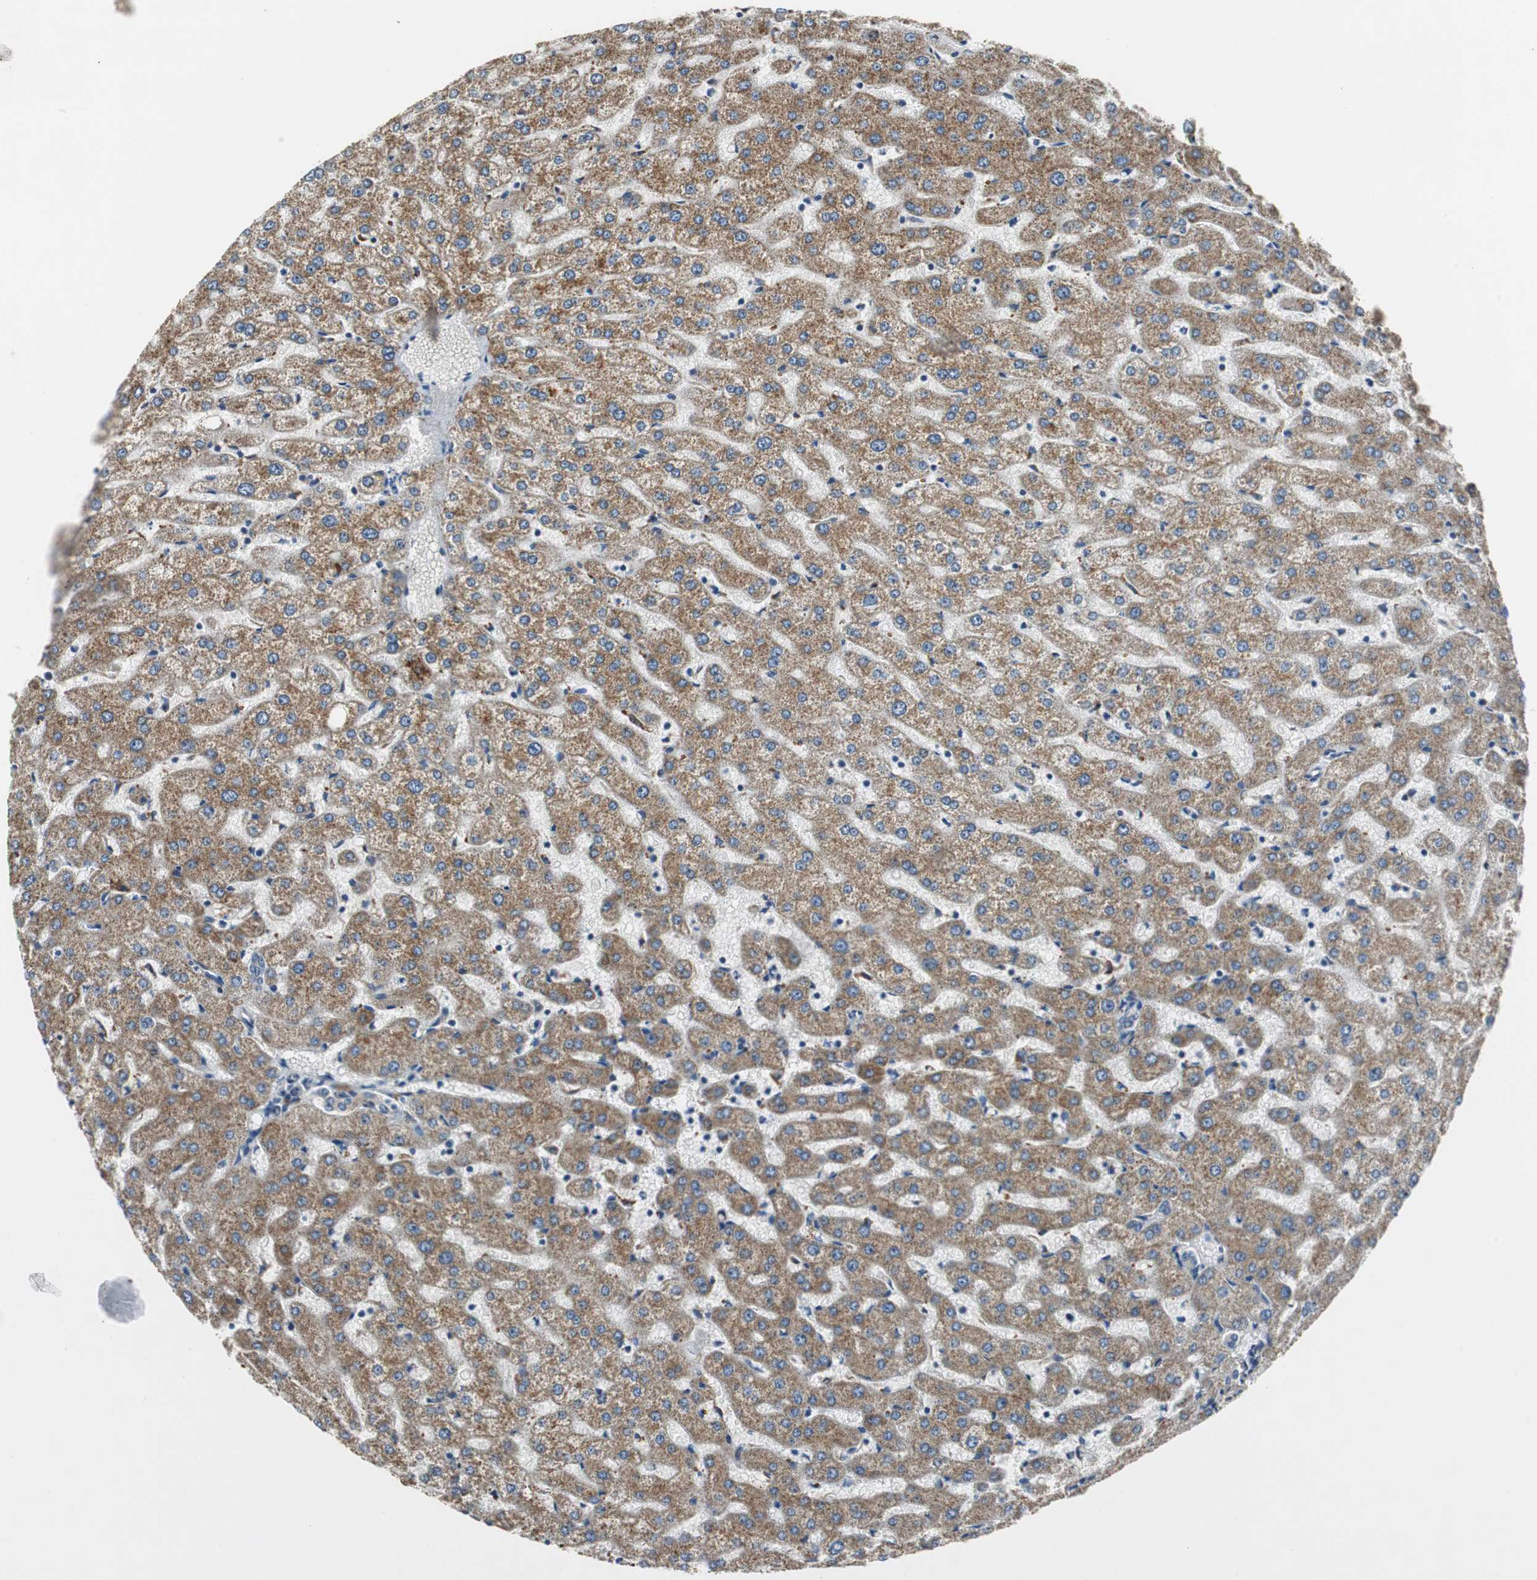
{"staining": {"intensity": "negative", "quantity": "none", "location": "none"}, "tissue": "liver", "cell_type": "Cholangiocytes", "image_type": "normal", "snomed": [{"axis": "morphology", "description": "Normal tissue, NOS"}, {"axis": "morphology", "description": "Fibrosis, NOS"}, {"axis": "topography", "description": "Liver"}], "caption": "Cholangiocytes are negative for protein expression in benign human liver.", "gene": "NLGN1", "patient": {"sex": "female", "age": 29}}